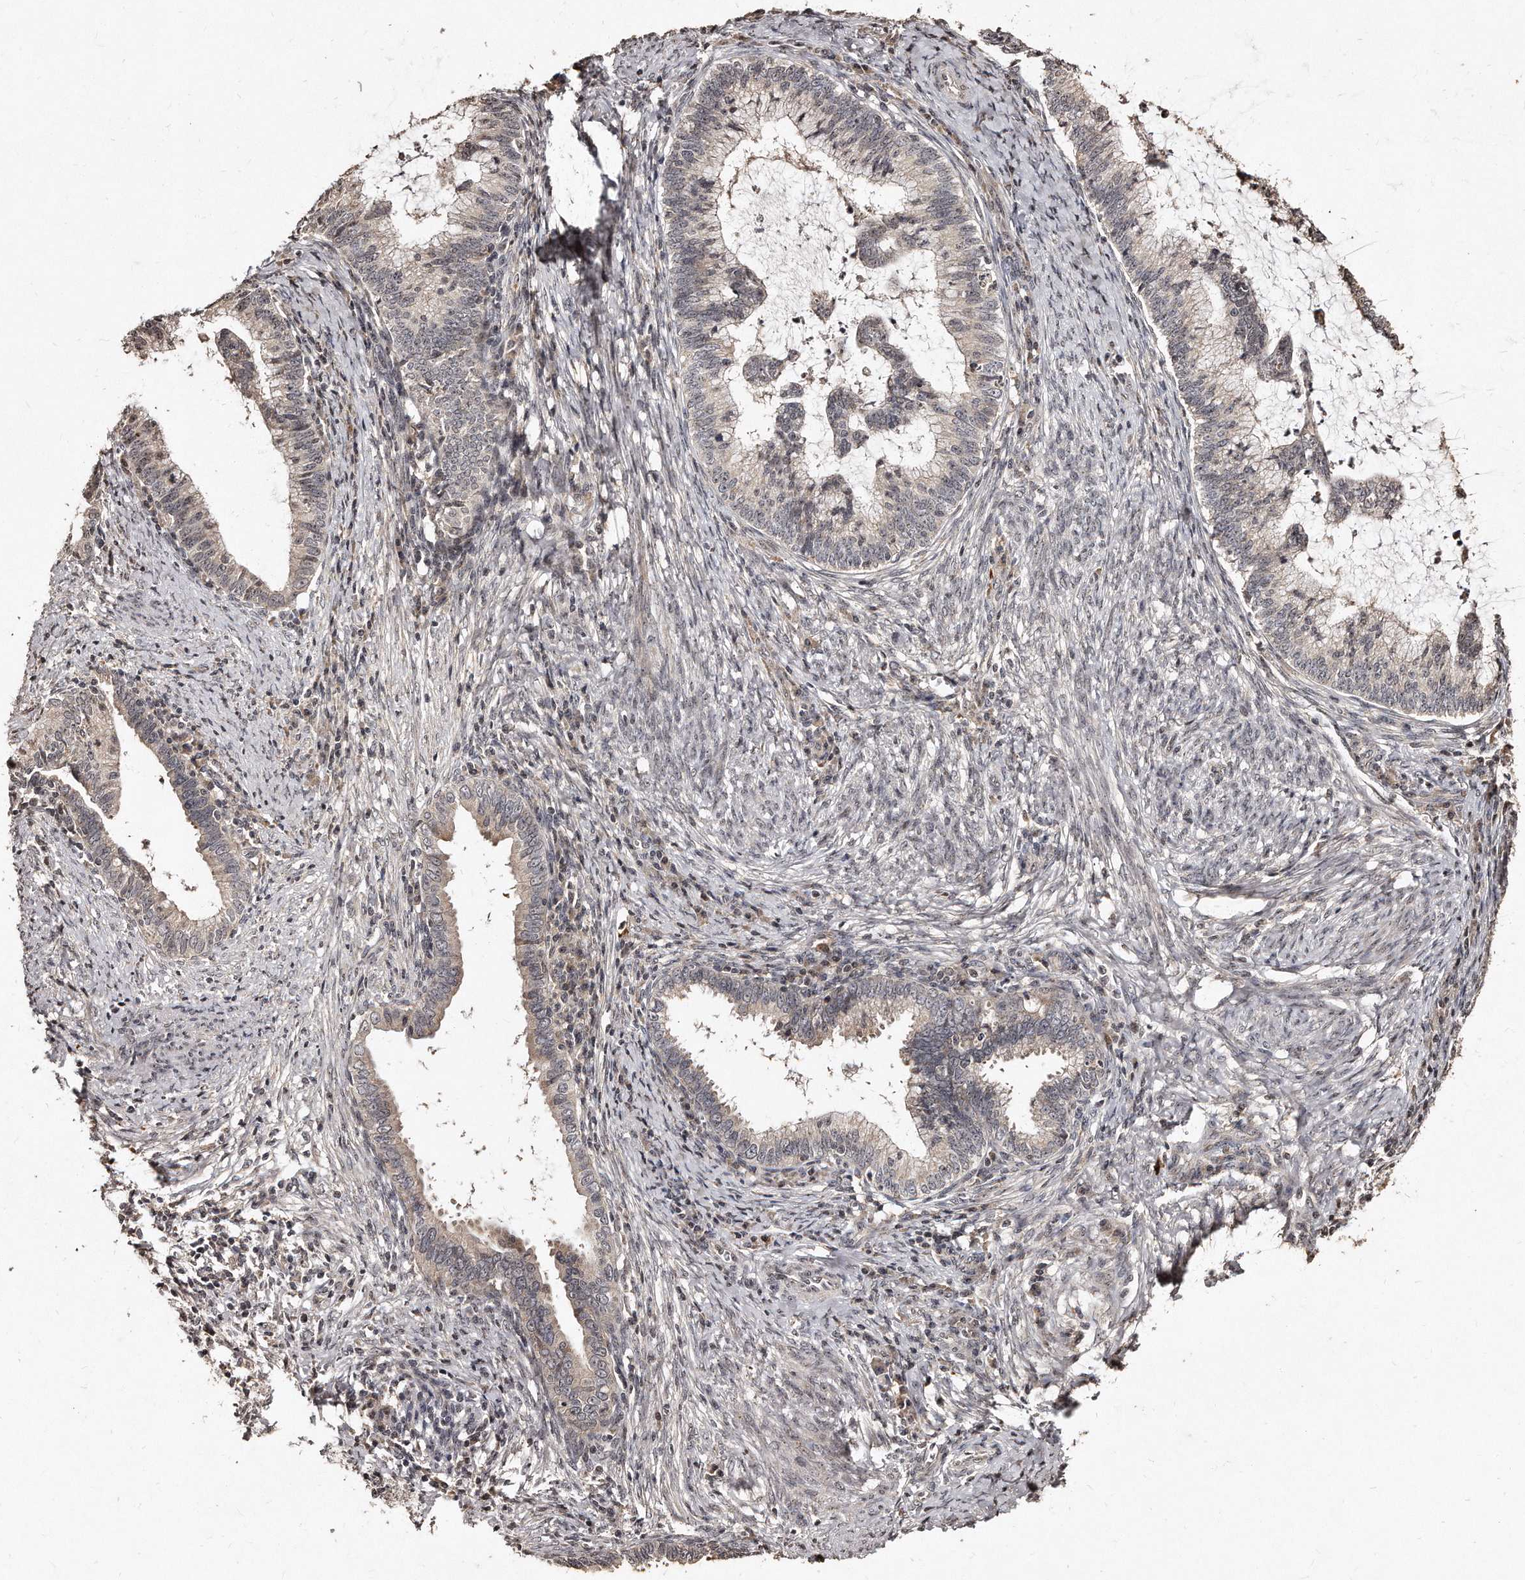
{"staining": {"intensity": "weak", "quantity": "25%-75%", "location": "cytoplasmic/membranous"}, "tissue": "cervical cancer", "cell_type": "Tumor cells", "image_type": "cancer", "snomed": [{"axis": "morphology", "description": "Adenocarcinoma, NOS"}, {"axis": "topography", "description": "Cervix"}], "caption": "Immunohistochemical staining of human cervical cancer reveals weak cytoplasmic/membranous protein positivity in about 25%-75% of tumor cells.", "gene": "TSHR", "patient": {"sex": "female", "age": 36}}